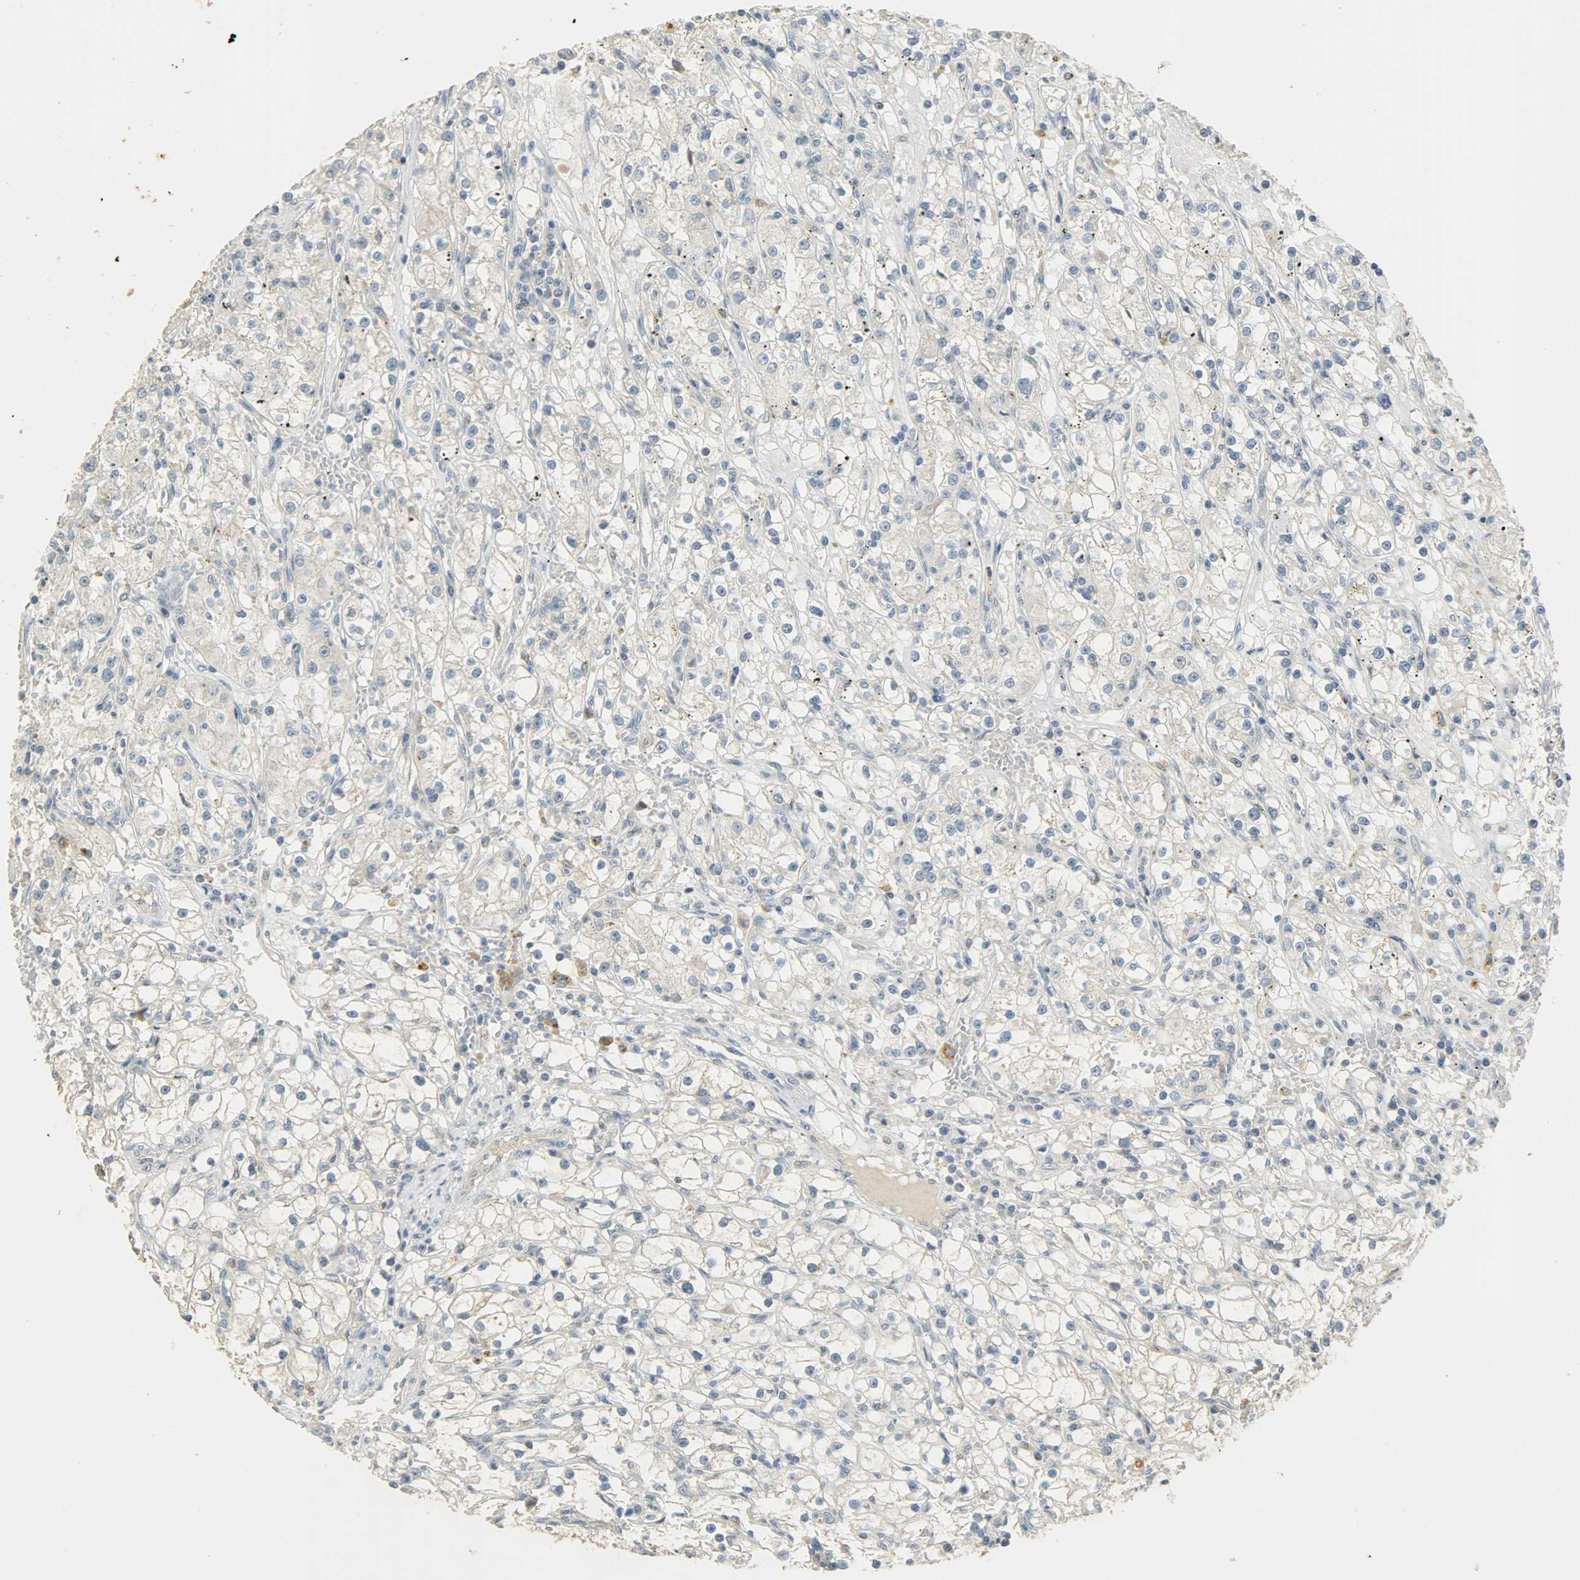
{"staining": {"intensity": "weak", "quantity": ">75%", "location": "cytoplasmic/membranous"}, "tissue": "renal cancer", "cell_type": "Tumor cells", "image_type": "cancer", "snomed": [{"axis": "morphology", "description": "Adenocarcinoma, NOS"}, {"axis": "topography", "description": "Kidney"}], "caption": "Tumor cells exhibit low levels of weak cytoplasmic/membranous expression in about >75% of cells in human renal cancer (adenocarcinoma). (DAB (3,3'-diaminobenzidine) IHC with brightfield microscopy, high magnification).", "gene": "HDHD5", "patient": {"sex": "male", "age": 56}}